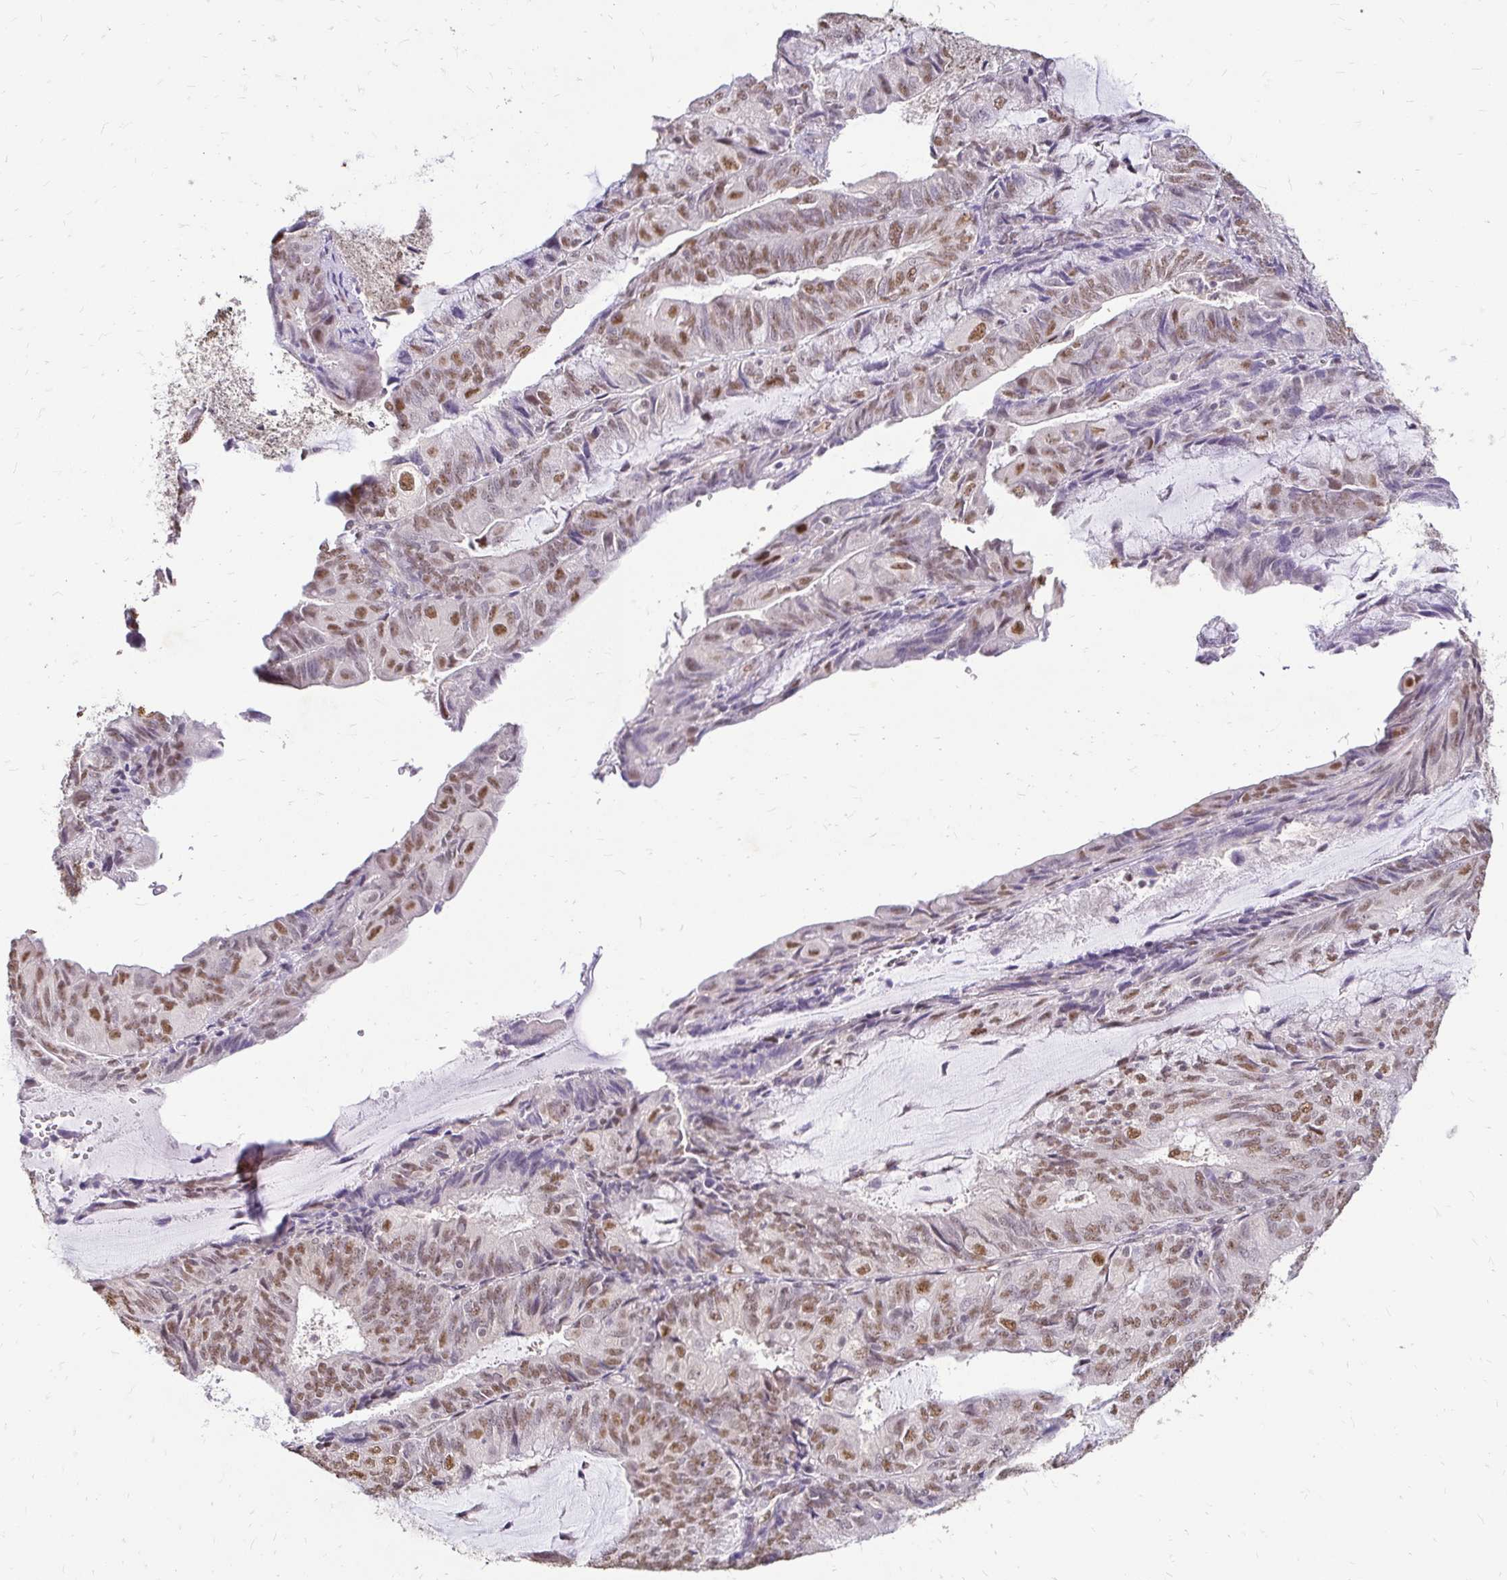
{"staining": {"intensity": "moderate", "quantity": ">75%", "location": "nuclear"}, "tissue": "endometrial cancer", "cell_type": "Tumor cells", "image_type": "cancer", "snomed": [{"axis": "morphology", "description": "Adenocarcinoma, NOS"}, {"axis": "topography", "description": "Endometrium"}], "caption": "This histopathology image shows immunohistochemistry (IHC) staining of human endometrial adenocarcinoma, with medium moderate nuclear expression in about >75% of tumor cells.", "gene": "RIMS4", "patient": {"sex": "female", "age": 81}}